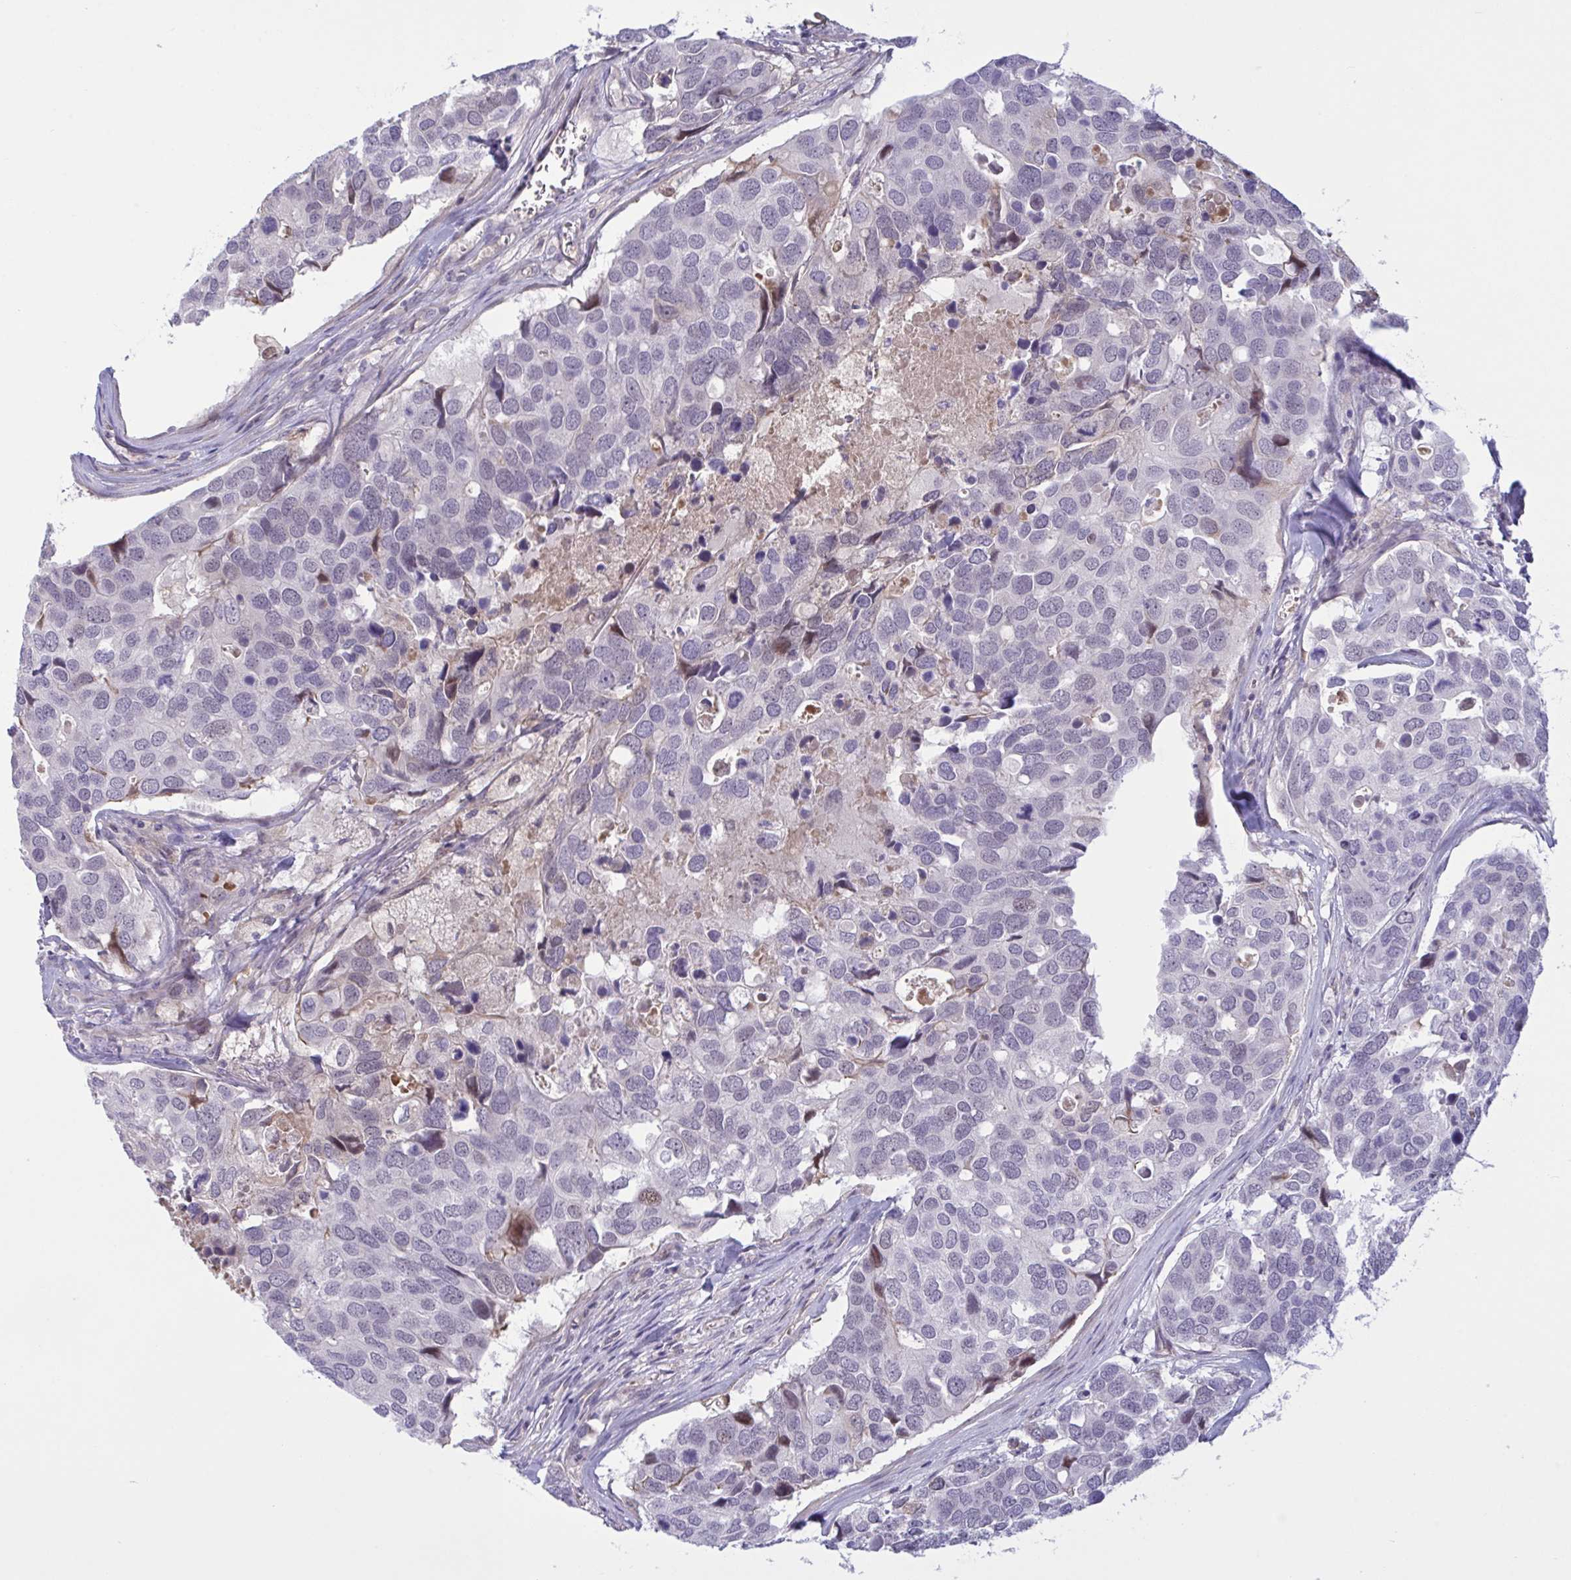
{"staining": {"intensity": "moderate", "quantity": "<25%", "location": "nuclear"}, "tissue": "breast cancer", "cell_type": "Tumor cells", "image_type": "cancer", "snomed": [{"axis": "morphology", "description": "Duct carcinoma"}, {"axis": "topography", "description": "Breast"}], "caption": "An image showing moderate nuclear expression in approximately <25% of tumor cells in breast cancer, as visualized by brown immunohistochemical staining.", "gene": "VWC2", "patient": {"sex": "female", "age": 83}}